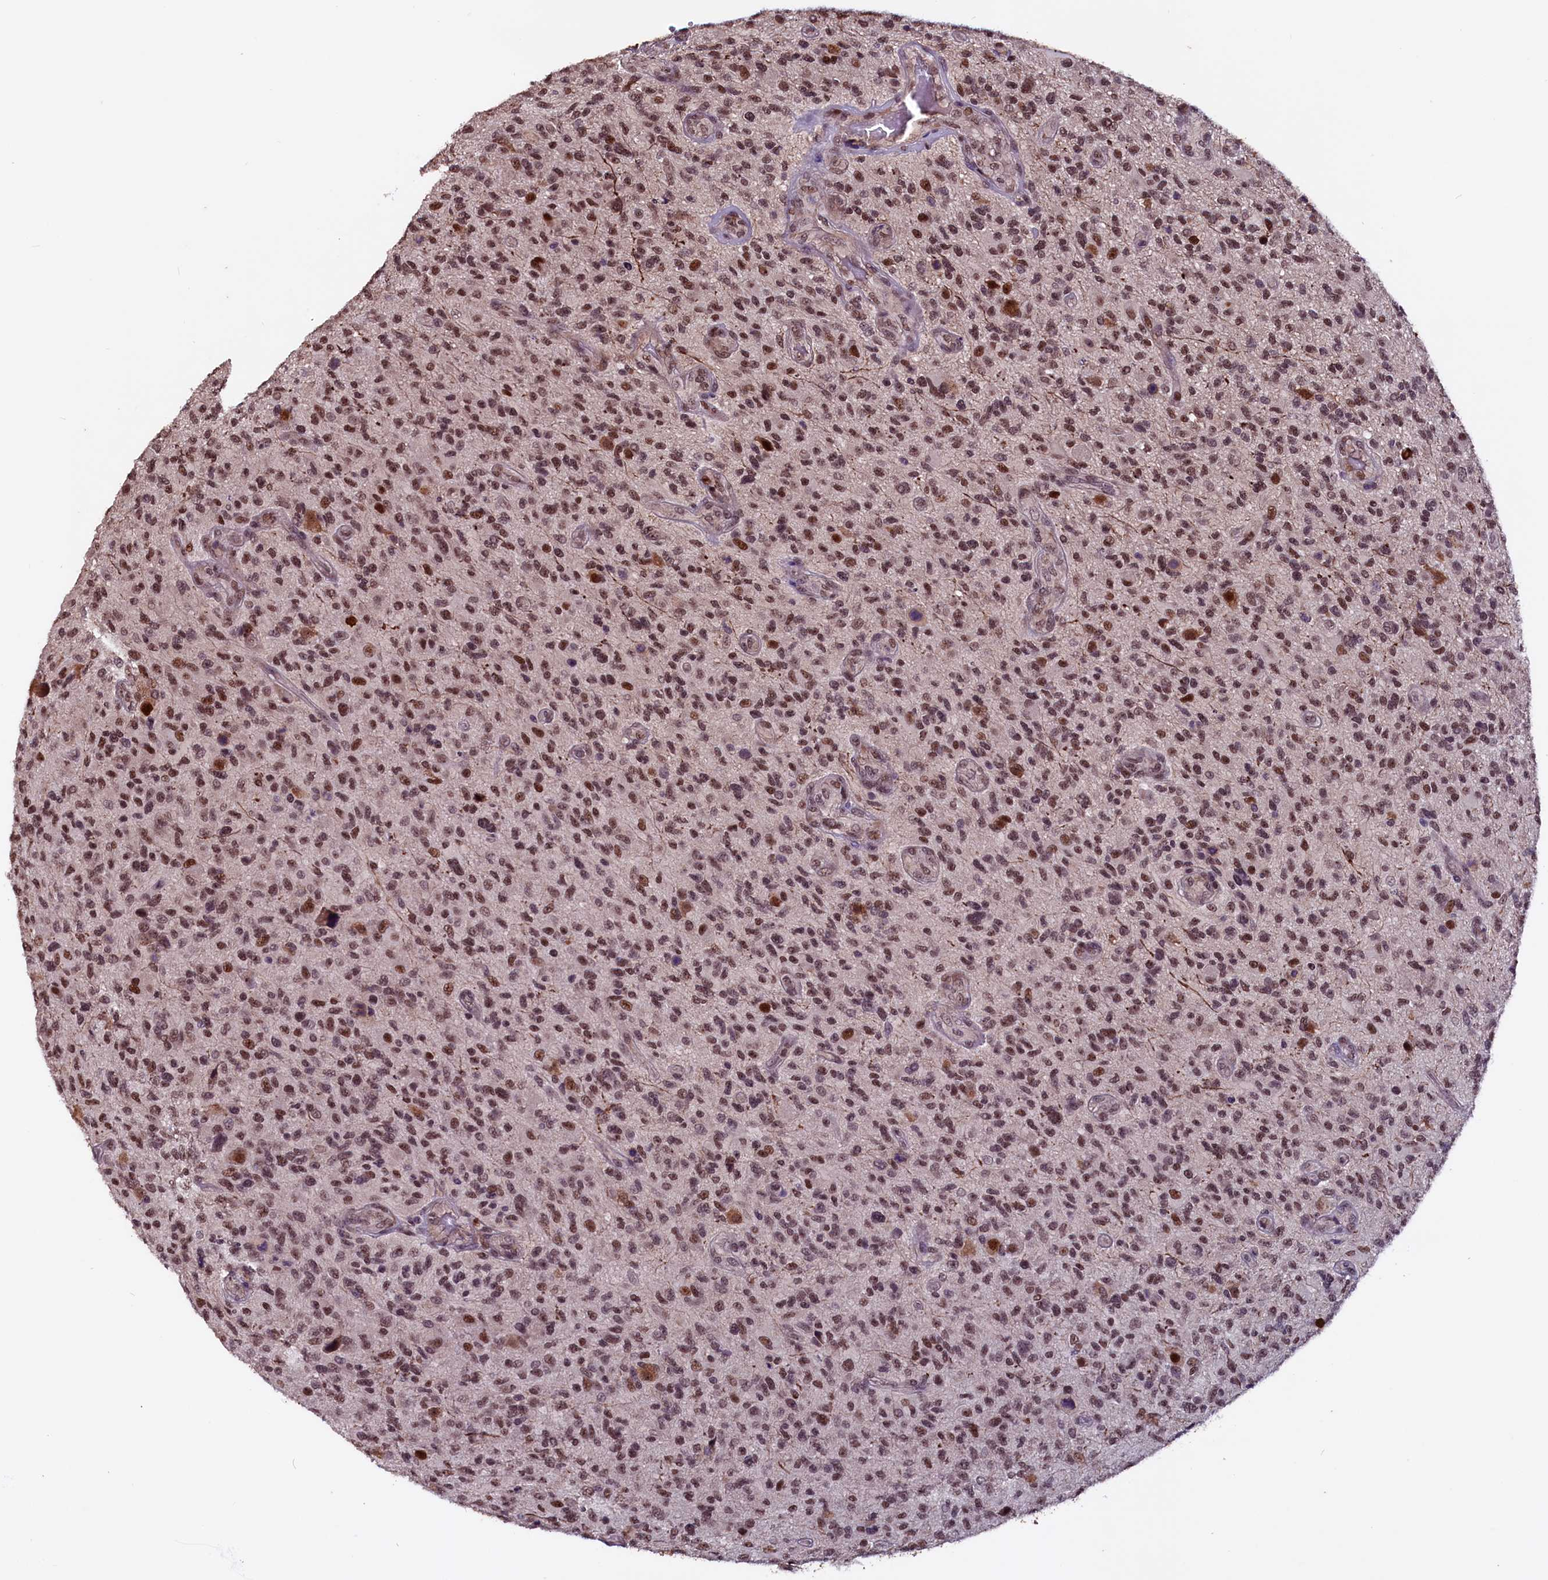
{"staining": {"intensity": "moderate", "quantity": ">75%", "location": "nuclear"}, "tissue": "glioma", "cell_type": "Tumor cells", "image_type": "cancer", "snomed": [{"axis": "morphology", "description": "Glioma, malignant, High grade"}, {"axis": "topography", "description": "Brain"}], "caption": "Protein expression analysis of high-grade glioma (malignant) displays moderate nuclear expression in approximately >75% of tumor cells. (Stains: DAB (3,3'-diaminobenzidine) in brown, nuclei in blue, Microscopy: brightfield microscopy at high magnification).", "gene": "RNMT", "patient": {"sex": "male", "age": 47}}